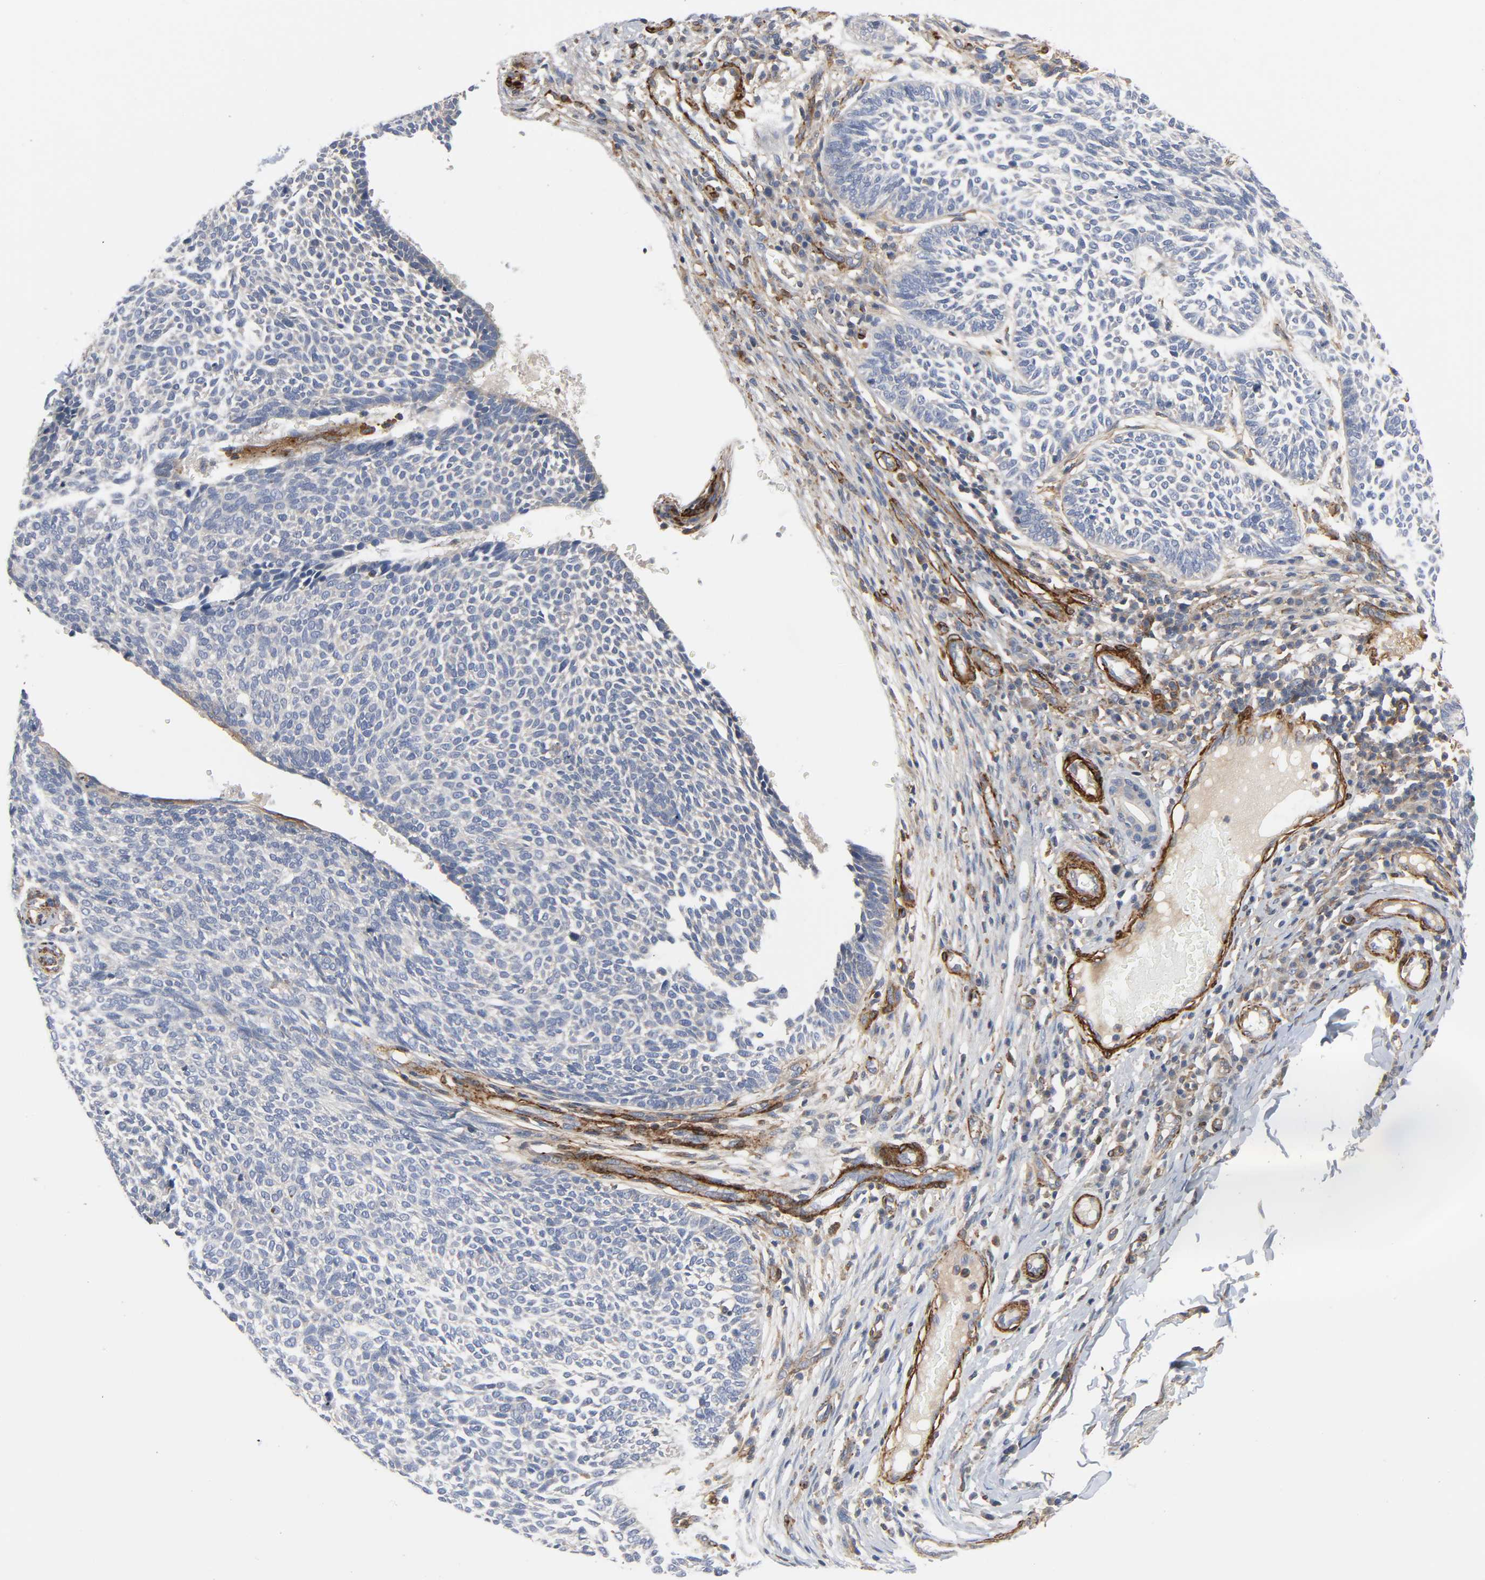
{"staining": {"intensity": "weak", "quantity": "<25%", "location": "cytoplasmic/membranous"}, "tissue": "skin cancer", "cell_type": "Tumor cells", "image_type": "cancer", "snomed": [{"axis": "morphology", "description": "Normal tissue, NOS"}, {"axis": "morphology", "description": "Basal cell carcinoma"}, {"axis": "topography", "description": "Skin"}], "caption": "A high-resolution micrograph shows immunohistochemistry (IHC) staining of skin basal cell carcinoma, which shows no significant expression in tumor cells.", "gene": "ARHGAP1", "patient": {"sex": "male", "age": 87}}